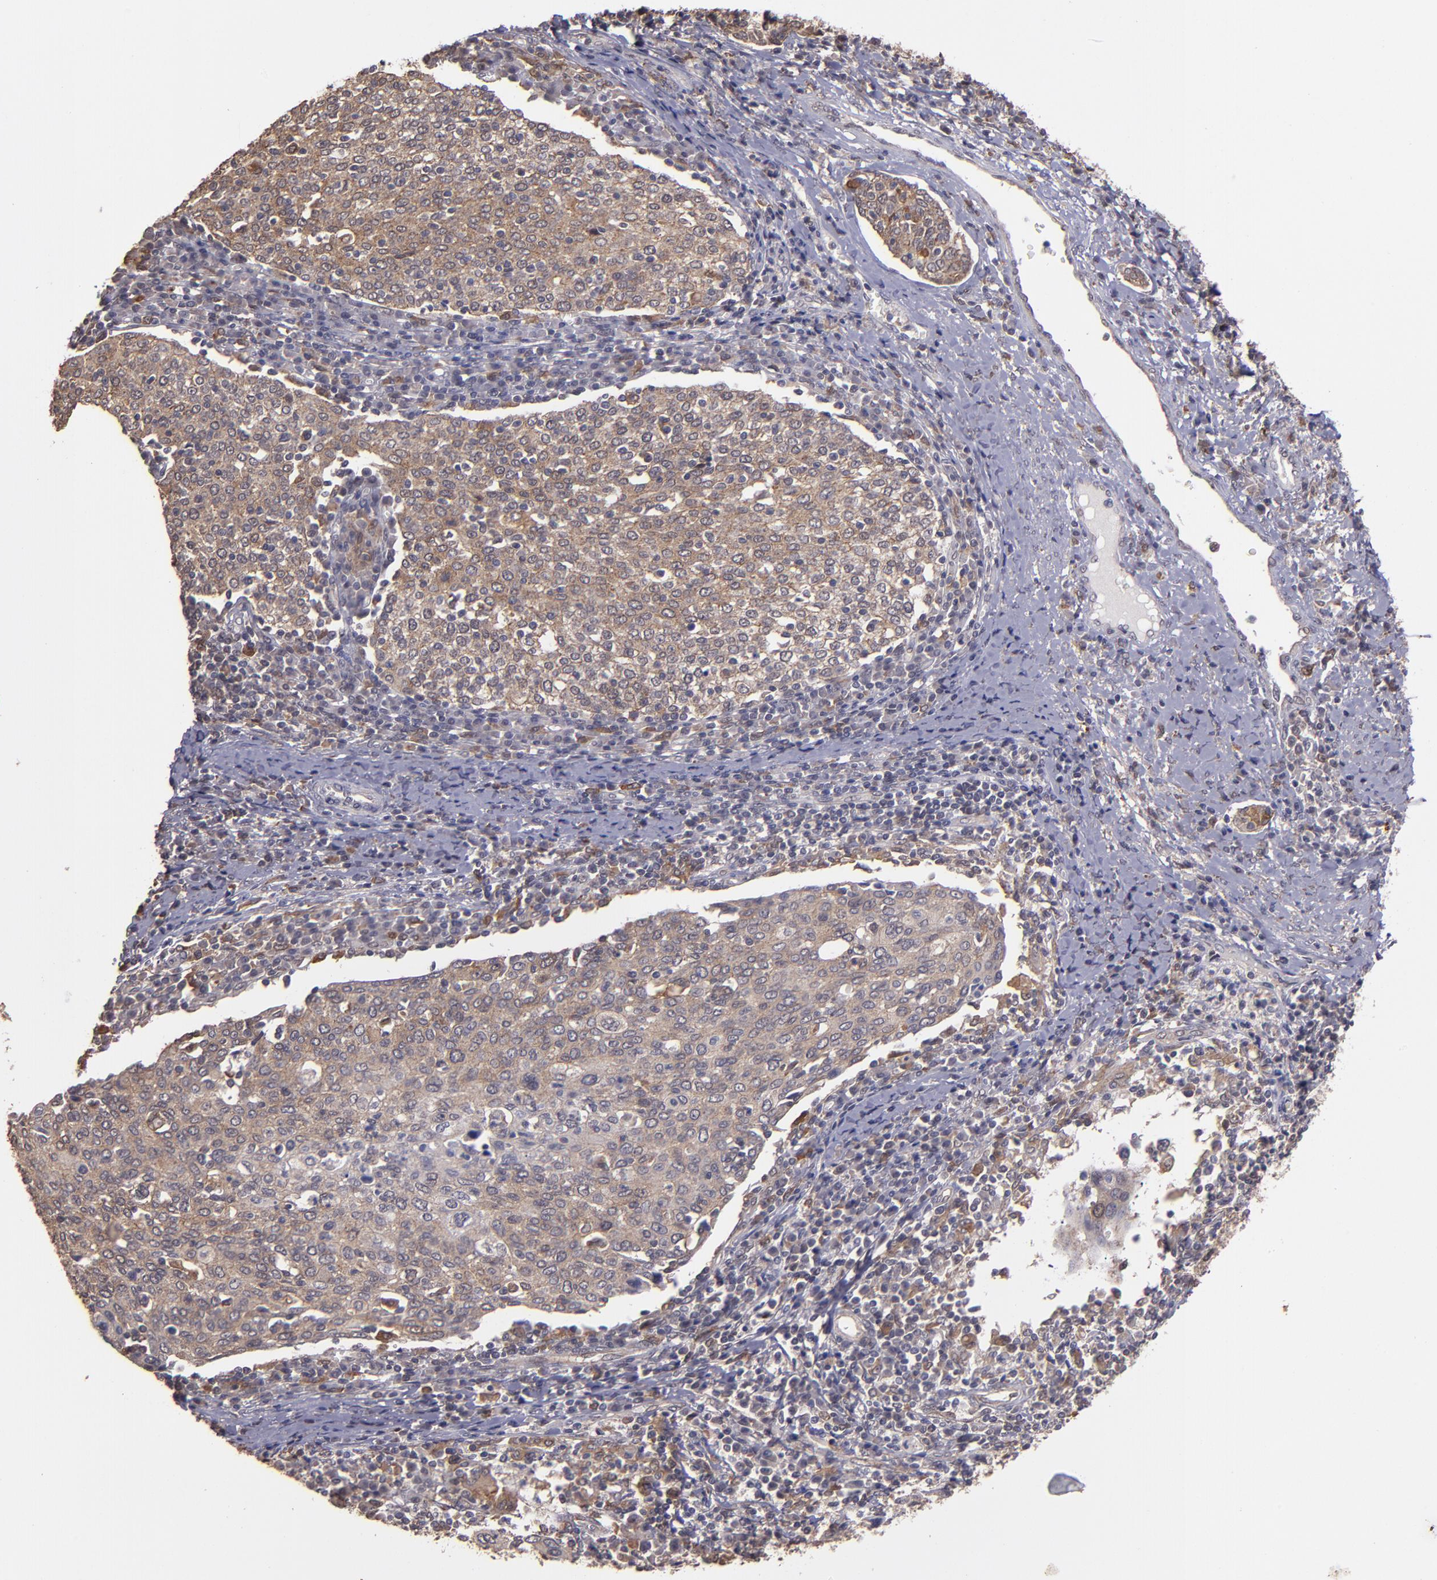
{"staining": {"intensity": "moderate", "quantity": "25%-75%", "location": "cytoplasmic/membranous"}, "tissue": "cervical cancer", "cell_type": "Tumor cells", "image_type": "cancer", "snomed": [{"axis": "morphology", "description": "Squamous cell carcinoma, NOS"}, {"axis": "topography", "description": "Cervix"}], "caption": "Immunohistochemistry (DAB) staining of cervical cancer (squamous cell carcinoma) reveals moderate cytoplasmic/membranous protein staining in about 25%-75% of tumor cells. The protein of interest is shown in brown color, while the nuclei are stained blue.", "gene": "SIPA1L1", "patient": {"sex": "female", "age": 40}}